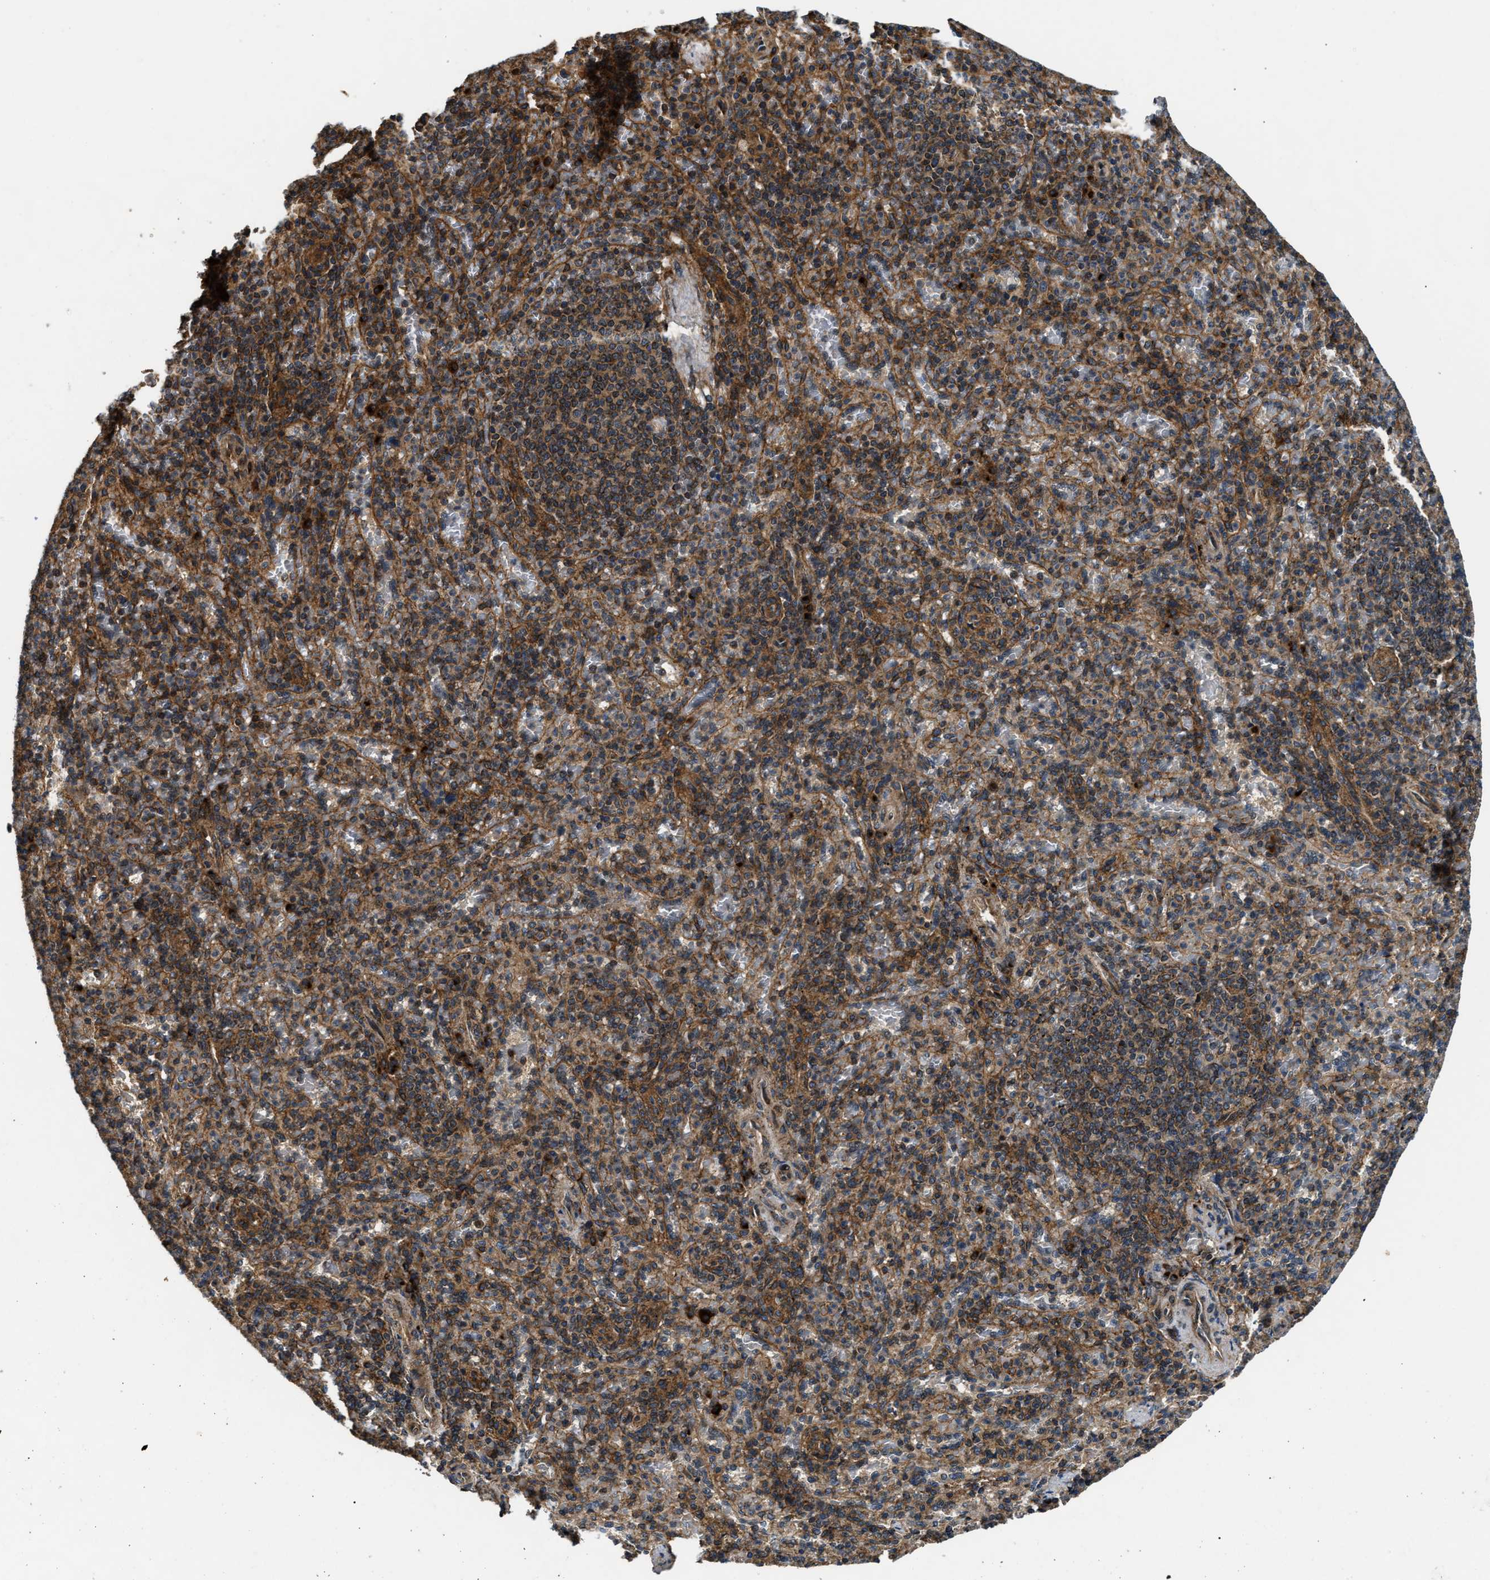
{"staining": {"intensity": "weak", "quantity": "25%-75%", "location": "cytoplasmic/membranous"}, "tissue": "spleen", "cell_type": "Cells in red pulp", "image_type": "normal", "snomed": [{"axis": "morphology", "description": "Normal tissue, NOS"}, {"axis": "topography", "description": "Spleen"}], "caption": "Spleen stained with DAB (3,3'-diaminobenzidine) IHC shows low levels of weak cytoplasmic/membranous positivity in about 25%-75% of cells in red pulp.", "gene": "PNPLA8", "patient": {"sex": "female", "age": 74}}